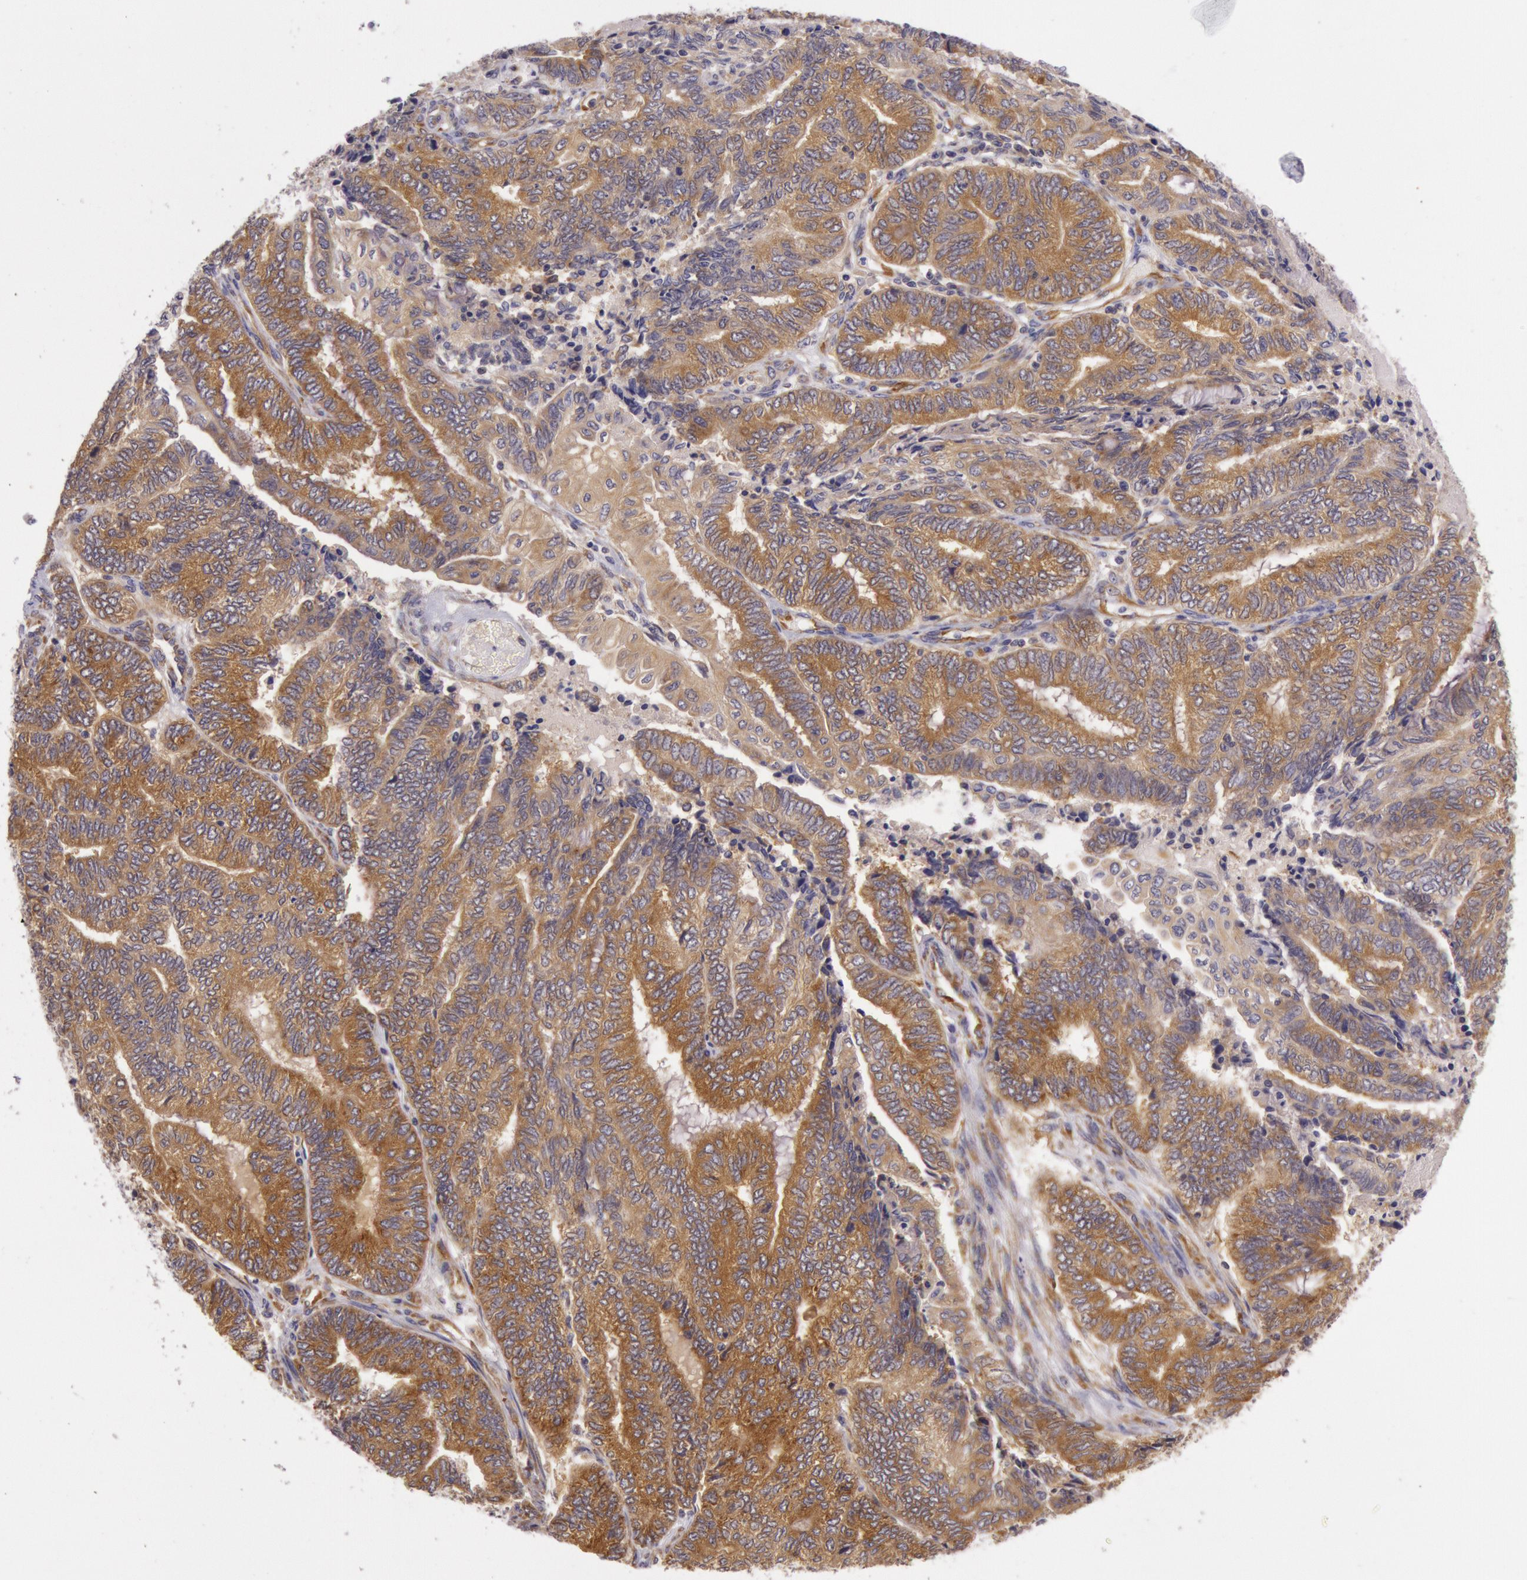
{"staining": {"intensity": "moderate", "quantity": ">75%", "location": "cytoplasmic/membranous"}, "tissue": "endometrial cancer", "cell_type": "Tumor cells", "image_type": "cancer", "snomed": [{"axis": "morphology", "description": "Adenocarcinoma, NOS"}, {"axis": "topography", "description": "Uterus"}, {"axis": "topography", "description": "Endometrium"}], "caption": "The immunohistochemical stain highlights moderate cytoplasmic/membranous staining in tumor cells of adenocarcinoma (endometrial) tissue.", "gene": "CHUK", "patient": {"sex": "female", "age": 70}}